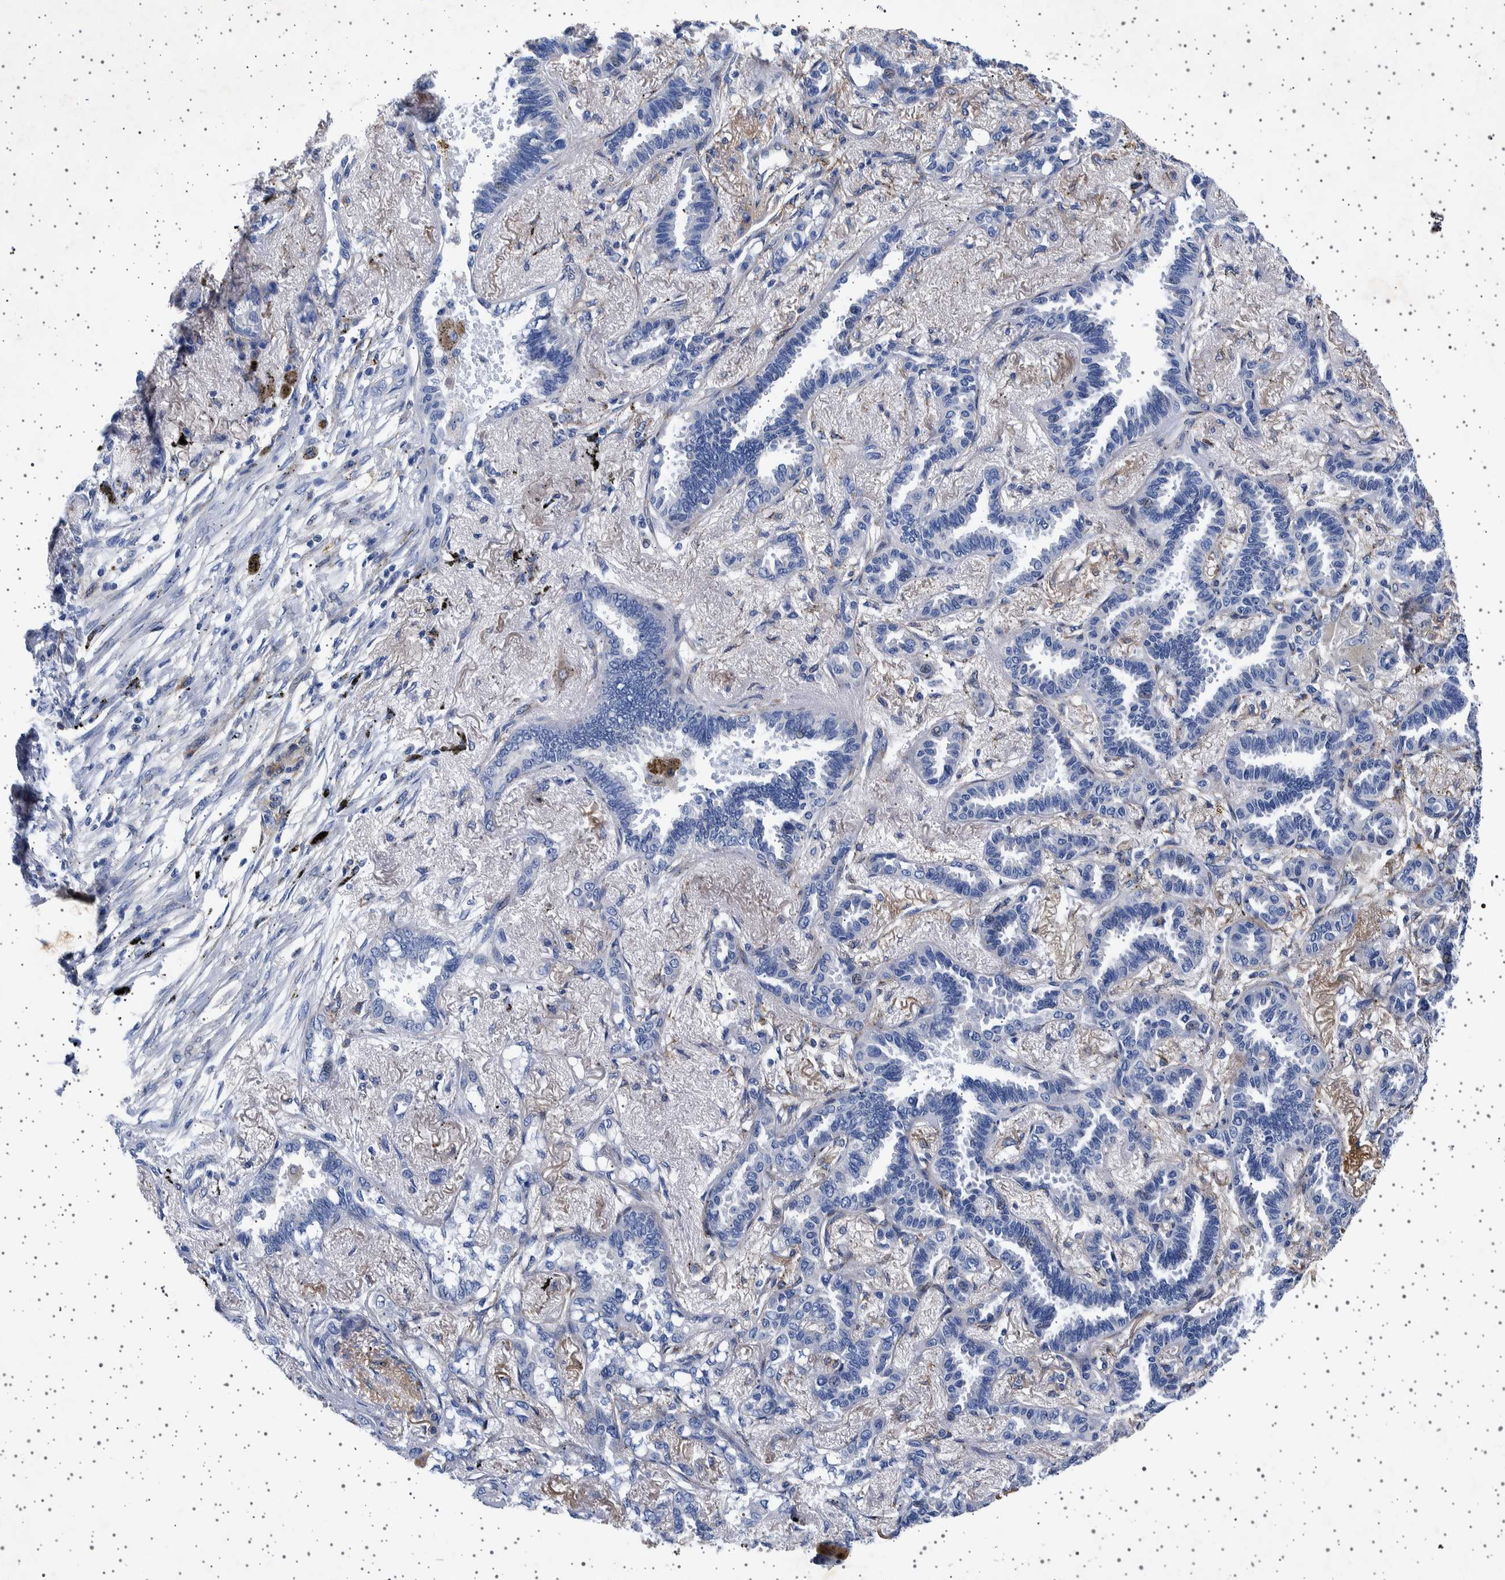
{"staining": {"intensity": "negative", "quantity": "none", "location": "none"}, "tissue": "lung cancer", "cell_type": "Tumor cells", "image_type": "cancer", "snomed": [{"axis": "morphology", "description": "Adenocarcinoma, NOS"}, {"axis": "topography", "description": "Lung"}], "caption": "Immunohistochemistry (IHC) histopathology image of neoplastic tissue: lung adenocarcinoma stained with DAB shows no significant protein expression in tumor cells.", "gene": "SEPTIN4", "patient": {"sex": "male", "age": 59}}